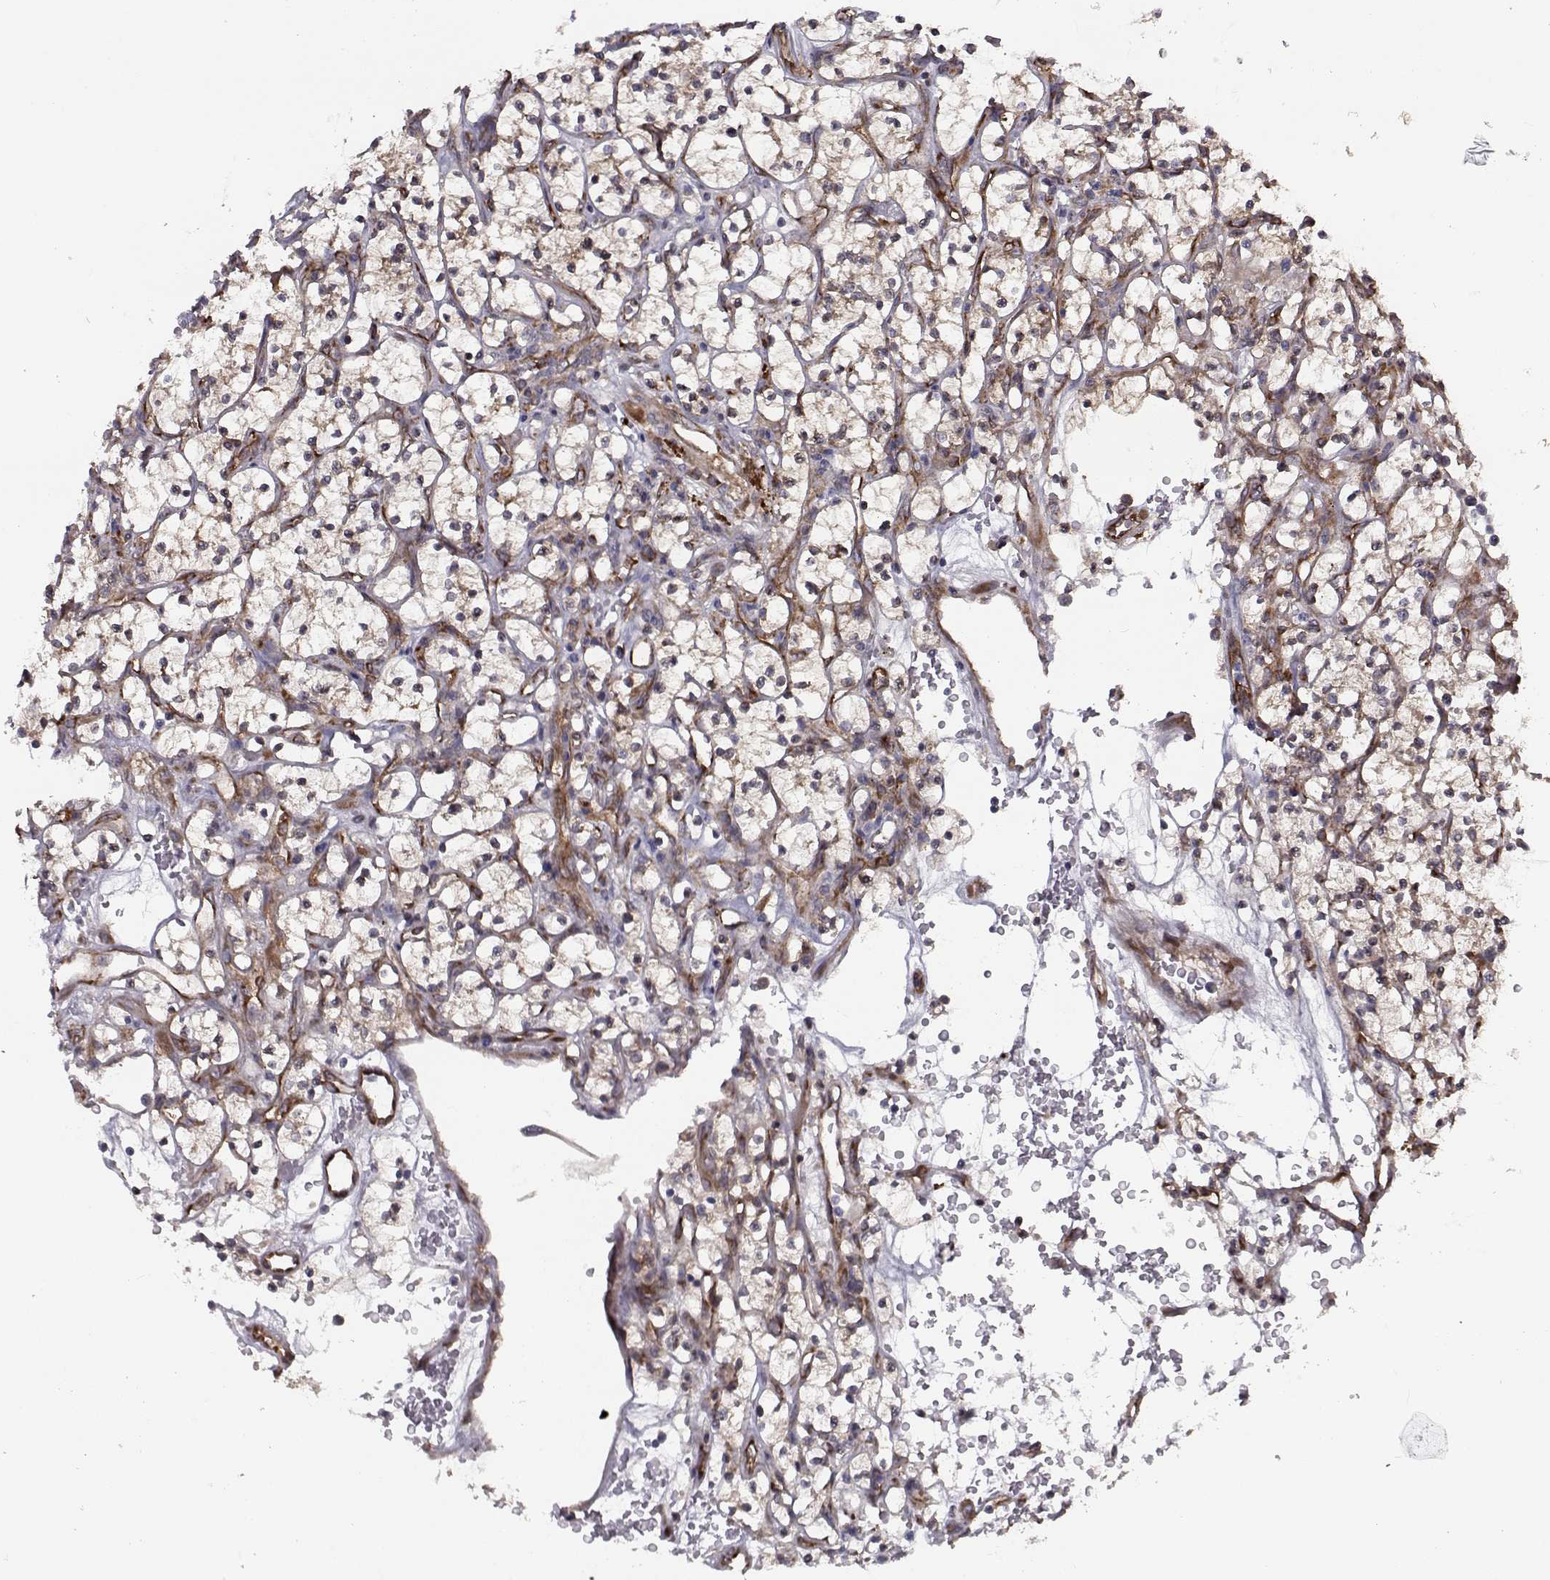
{"staining": {"intensity": "moderate", "quantity": "25%-75%", "location": "cytoplasmic/membranous"}, "tissue": "renal cancer", "cell_type": "Tumor cells", "image_type": "cancer", "snomed": [{"axis": "morphology", "description": "Adenocarcinoma, NOS"}, {"axis": "topography", "description": "Kidney"}], "caption": "Moderate cytoplasmic/membranous expression is identified in about 25%-75% of tumor cells in renal adenocarcinoma. The protein is stained brown, and the nuclei are stained in blue (DAB (3,3'-diaminobenzidine) IHC with brightfield microscopy, high magnification).", "gene": "TRIP10", "patient": {"sex": "female", "age": 64}}